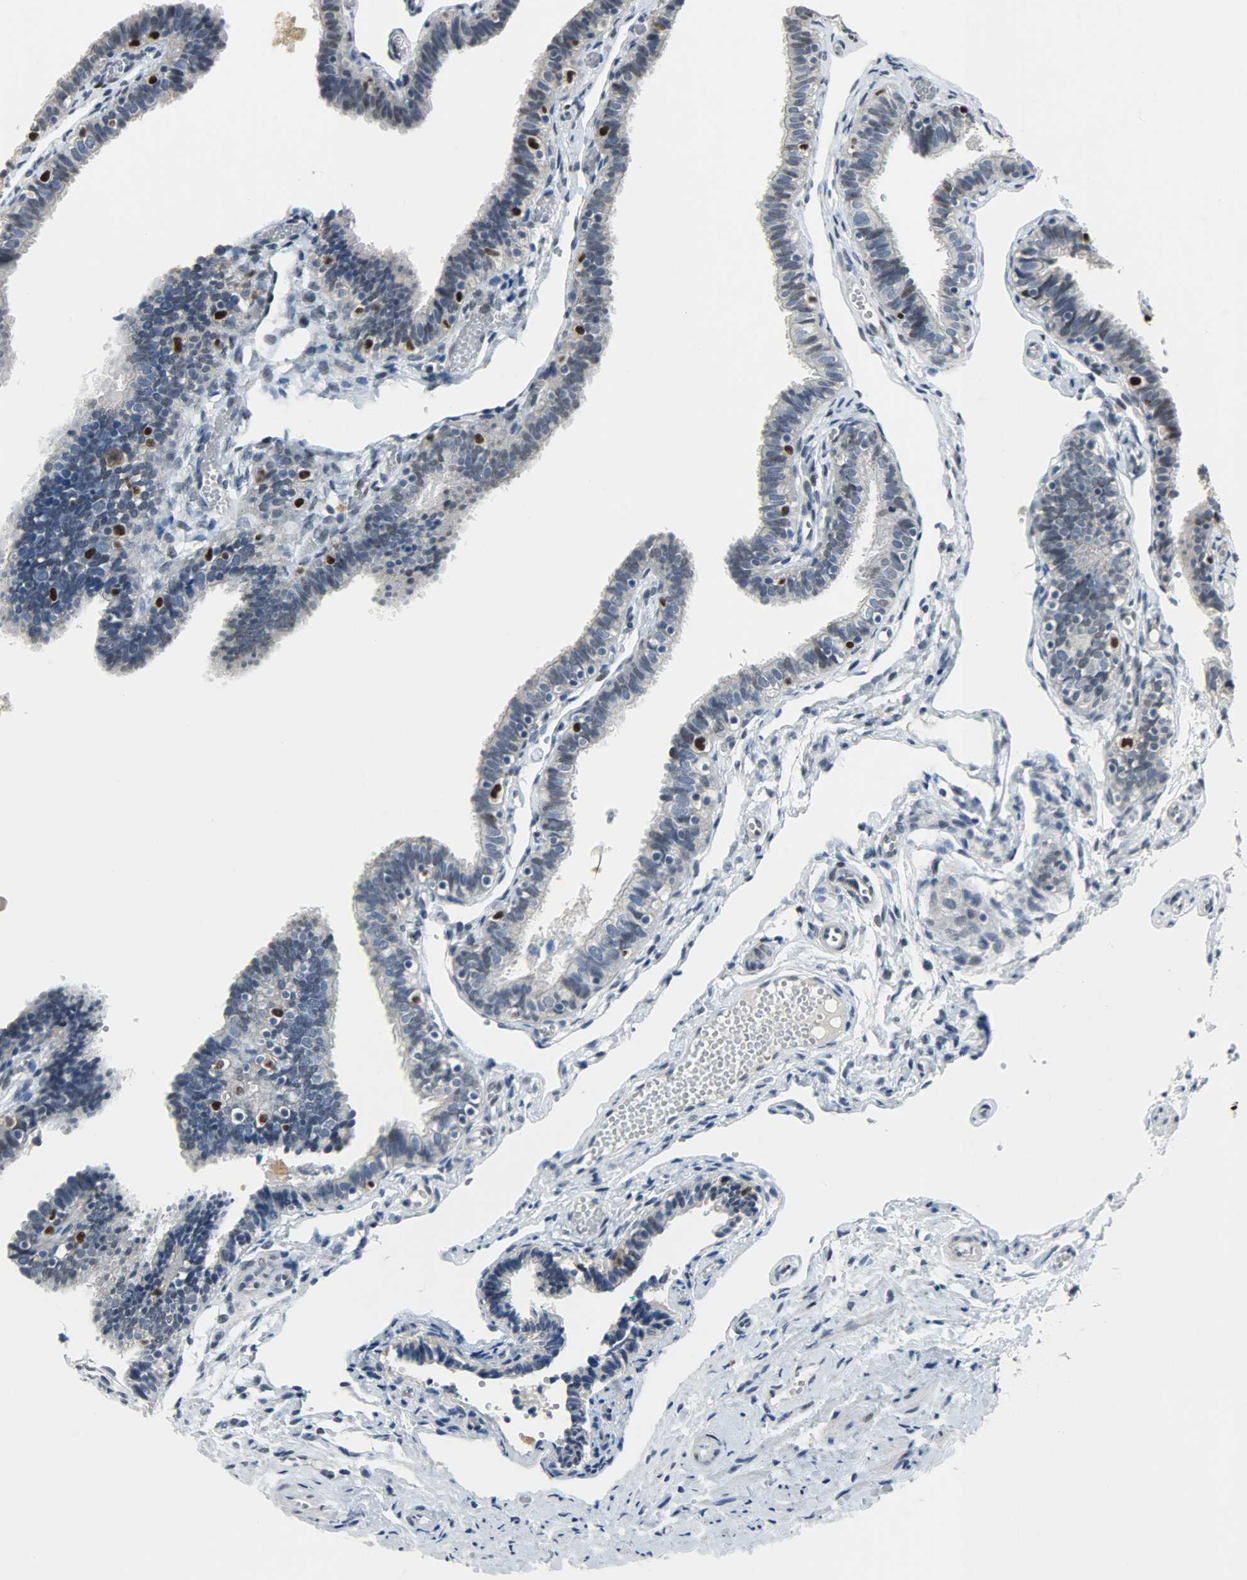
{"staining": {"intensity": "negative", "quantity": "none", "location": "none"}, "tissue": "fallopian tube", "cell_type": "Glandular cells", "image_type": "normal", "snomed": [{"axis": "morphology", "description": "Normal tissue, NOS"}, {"axis": "topography", "description": "Fallopian tube"}], "caption": "Immunohistochemistry of unremarkable fallopian tube exhibits no positivity in glandular cells. Nuclei are stained in blue.", "gene": "PPARG", "patient": {"sex": "female", "age": 46}}